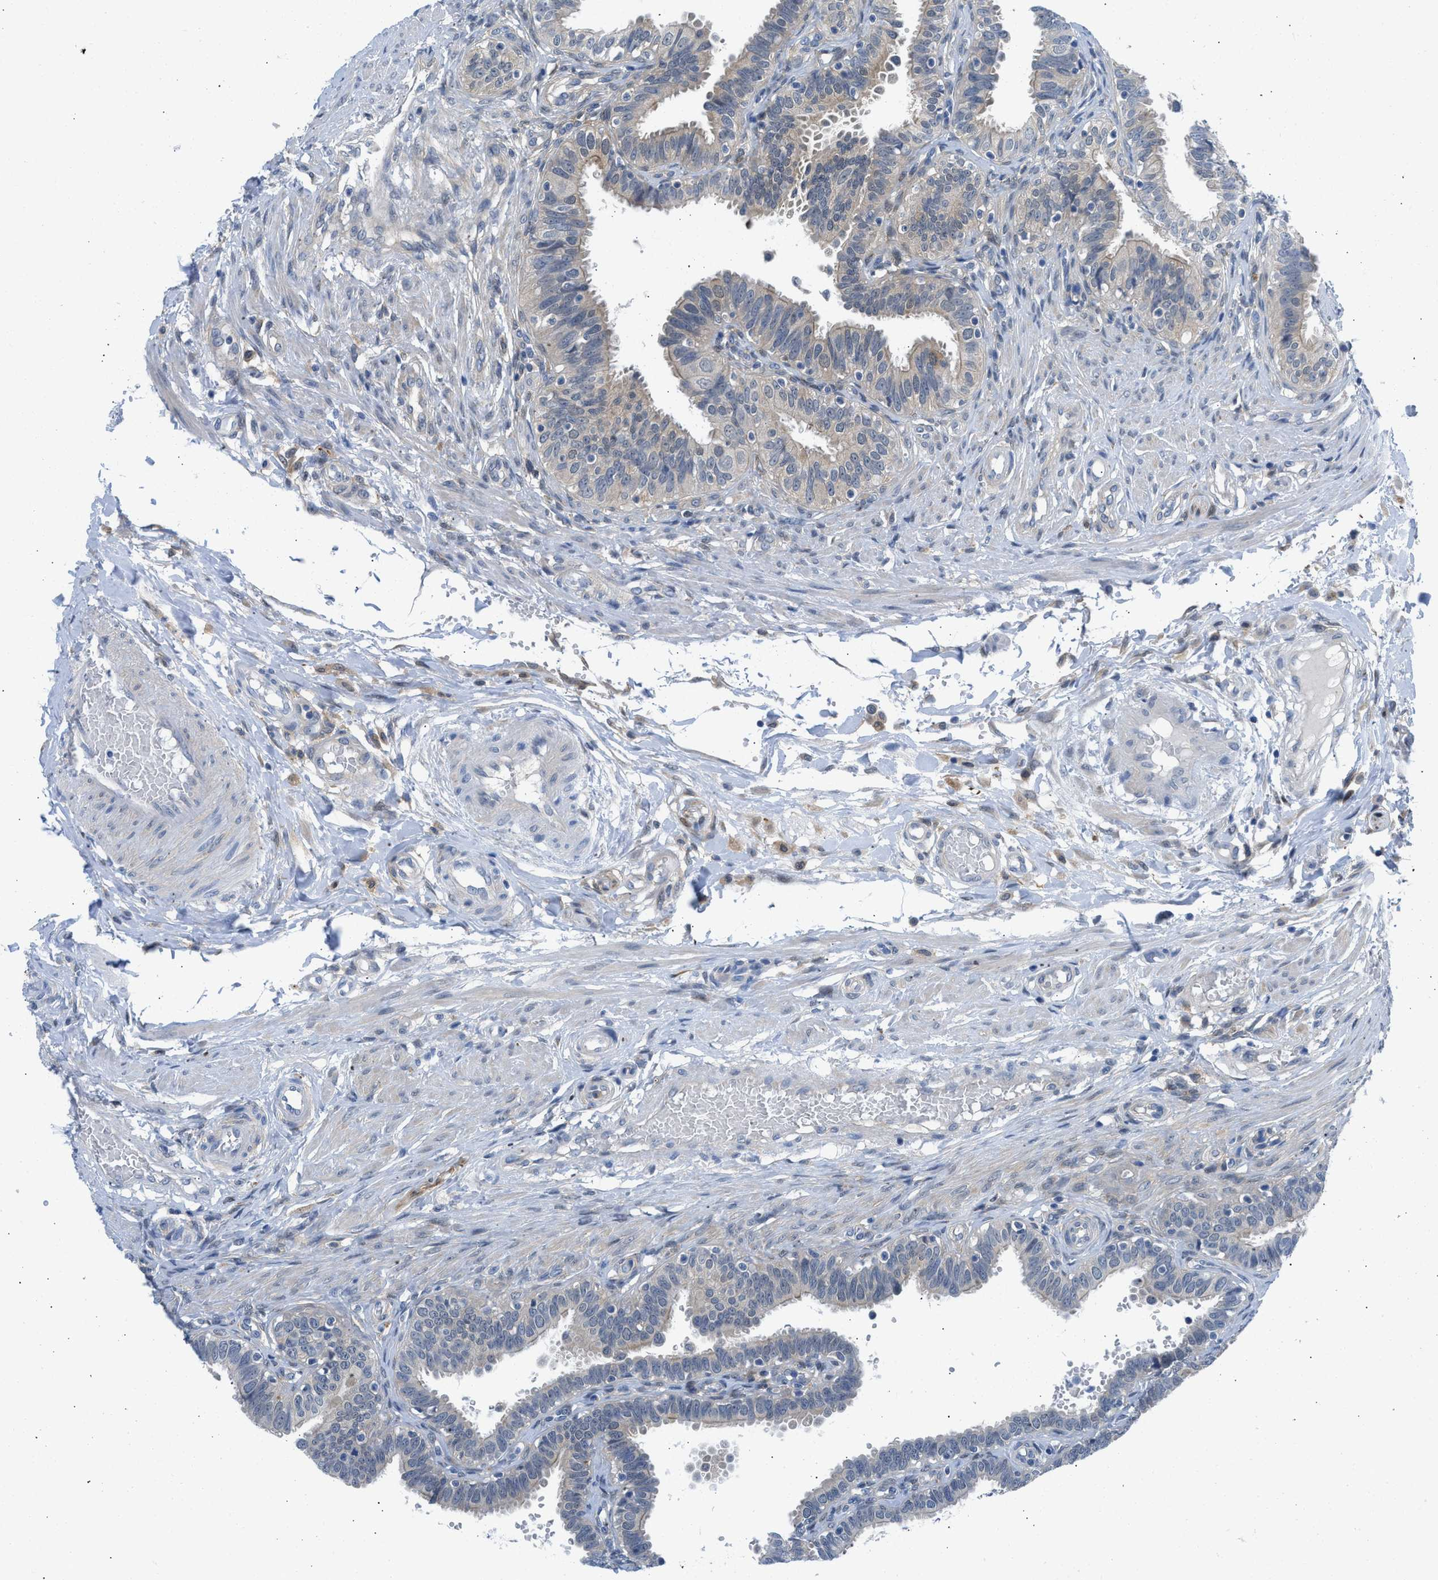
{"staining": {"intensity": "weak", "quantity": "25%-75%", "location": "cytoplasmic/membranous"}, "tissue": "fallopian tube", "cell_type": "Glandular cells", "image_type": "normal", "snomed": [{"axis": "morphology", "description": "Normal tissue, NOS"}, {"axis": "topography", "description": "Fallopian tube"}, {"axis": "topography", "description": "Placenta"}], "caption": "About 25%-75% of glandular cells in benign human fallopian tube demonstrate weak cytoplasmic/membranous protein positivity as visualized by brown immunohistochemical staining.", "gene": "CBR1", "patient": {"sex": "female", "age": 34}}